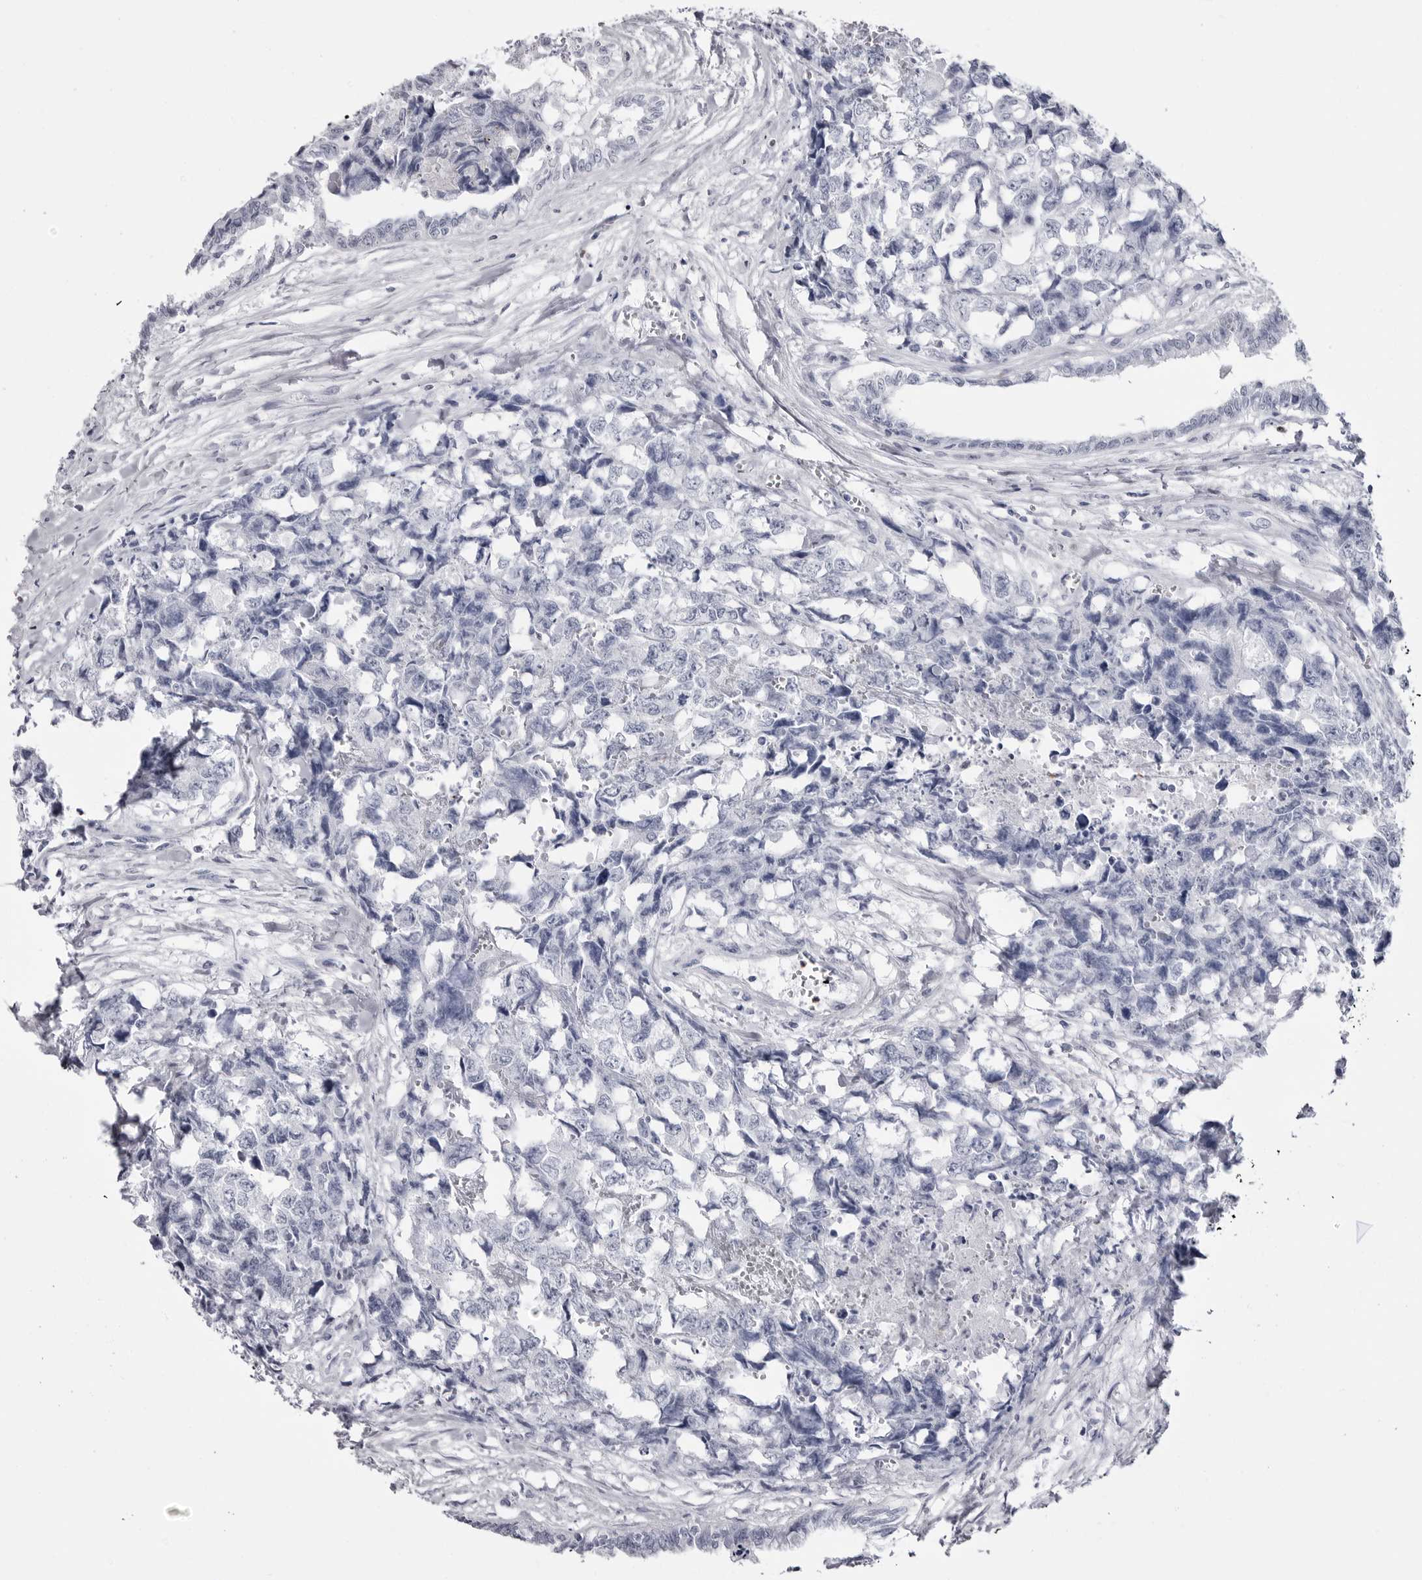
{"staining": {"intensity": "negative", "quantity": "none", "location": "none"}, "tissue": "testis cancer", "cell_type": "Tumor cells", "image_type": "cancer", "snomed": [{"axis": "morphology", "description": "Carcinoma, Embryonal, NOS"}, {"axis": "topography", "description": "Testis"}], "caption": "High magnification brightfield microscopy of embryonal carcinoma (testis) stained with DAB (brown) and counterstained with hematoxylin (blue): tumor cells show no significant expression.", "gene": "STAP2", "patient": {"sex": "male", "age": 31}}